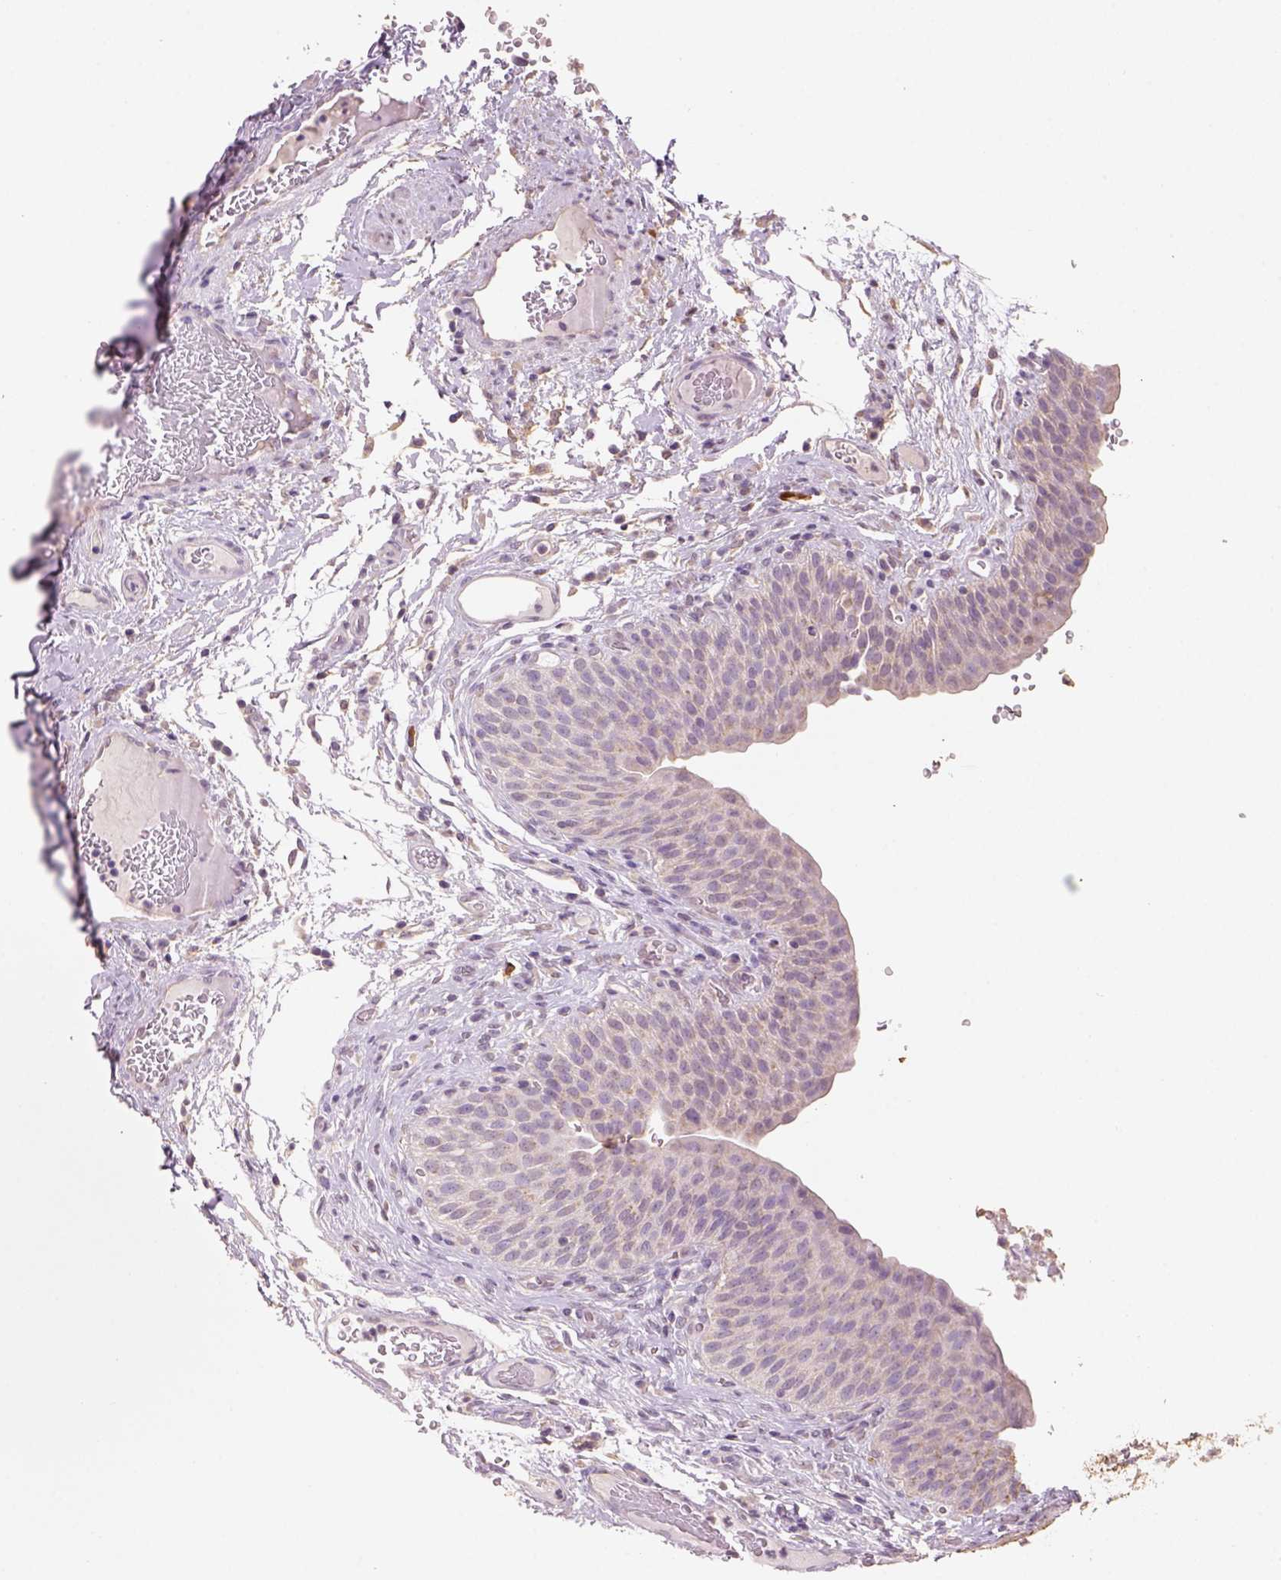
{"staining": {"intensity": "negative", "quantity": "none", "location": "none"}, "tissue": "urinary bladder", "cell_type": "Urothelial cells", "image_type": "normal", "snomed": [{"axis": "morphology", "description": "Normal tissue, NOS"}, {"axis": "topography", "description": "Urinary bladder"}], "caption": "IHC of normal urinary bladder reveals no expression in urothelial cells.", "gene": "AP2B1", "patient": {"sex": "male", "age": 66}}